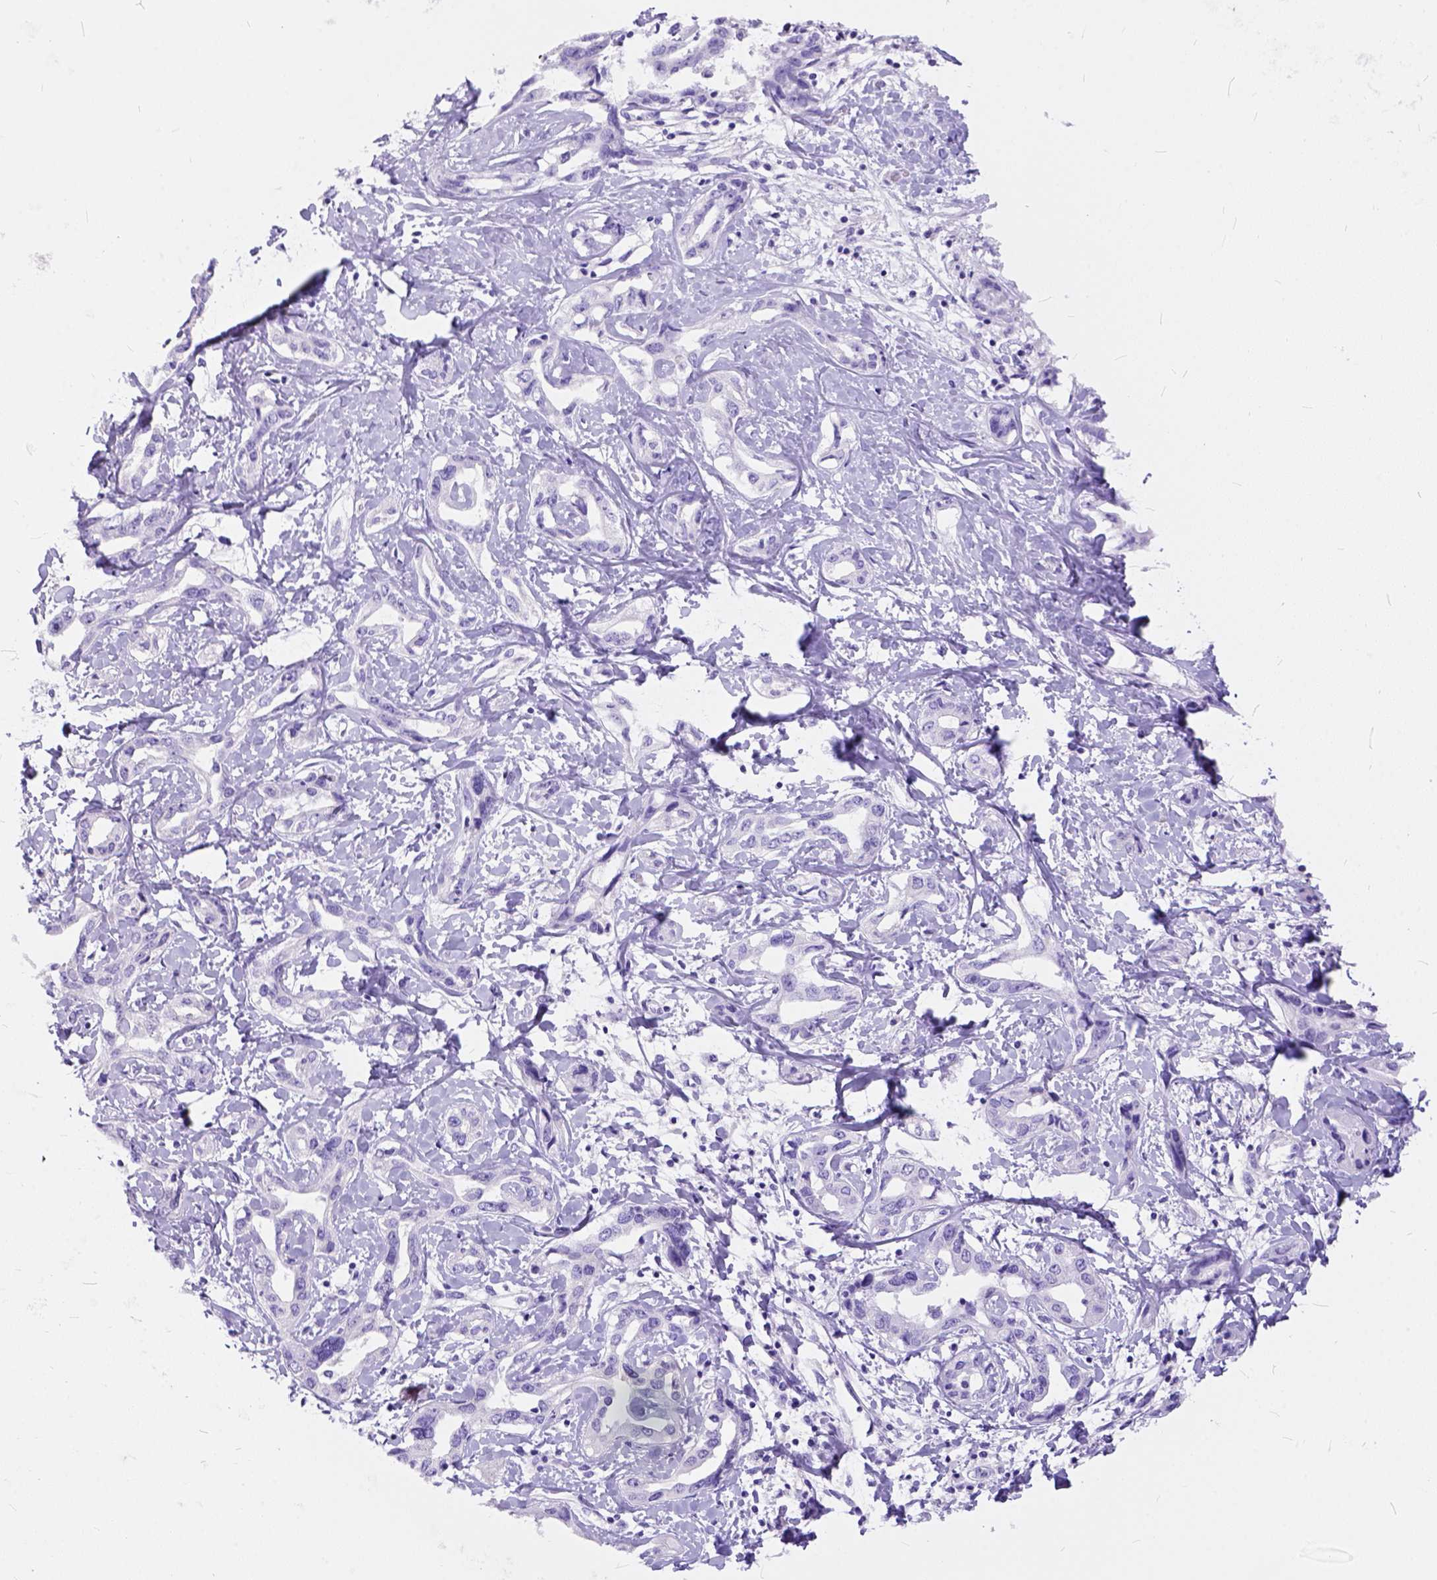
{"staining": {"intensity": "negative", "quantity": "none", "location": "none"}, "tissue": "liver cancer", "cell_type": "Tumor cells", "image_type": "cancer", "snomed": [{"axis": "morphology", "description": "Cholangiocarcinoma"}, {"axis": "topography", "description": "Liver"}], "caption": "High power microscopy micrograph of an IHC micrograph of liver cholangiocarcinoma, revealing no significant expression in tumor cells. The staining is performed using DAB brown chromogen with nuclei counter-stained in using hematoxylin.", "gene": "C1QTNF3", "patient": {"sex": "male", "age": 59}}